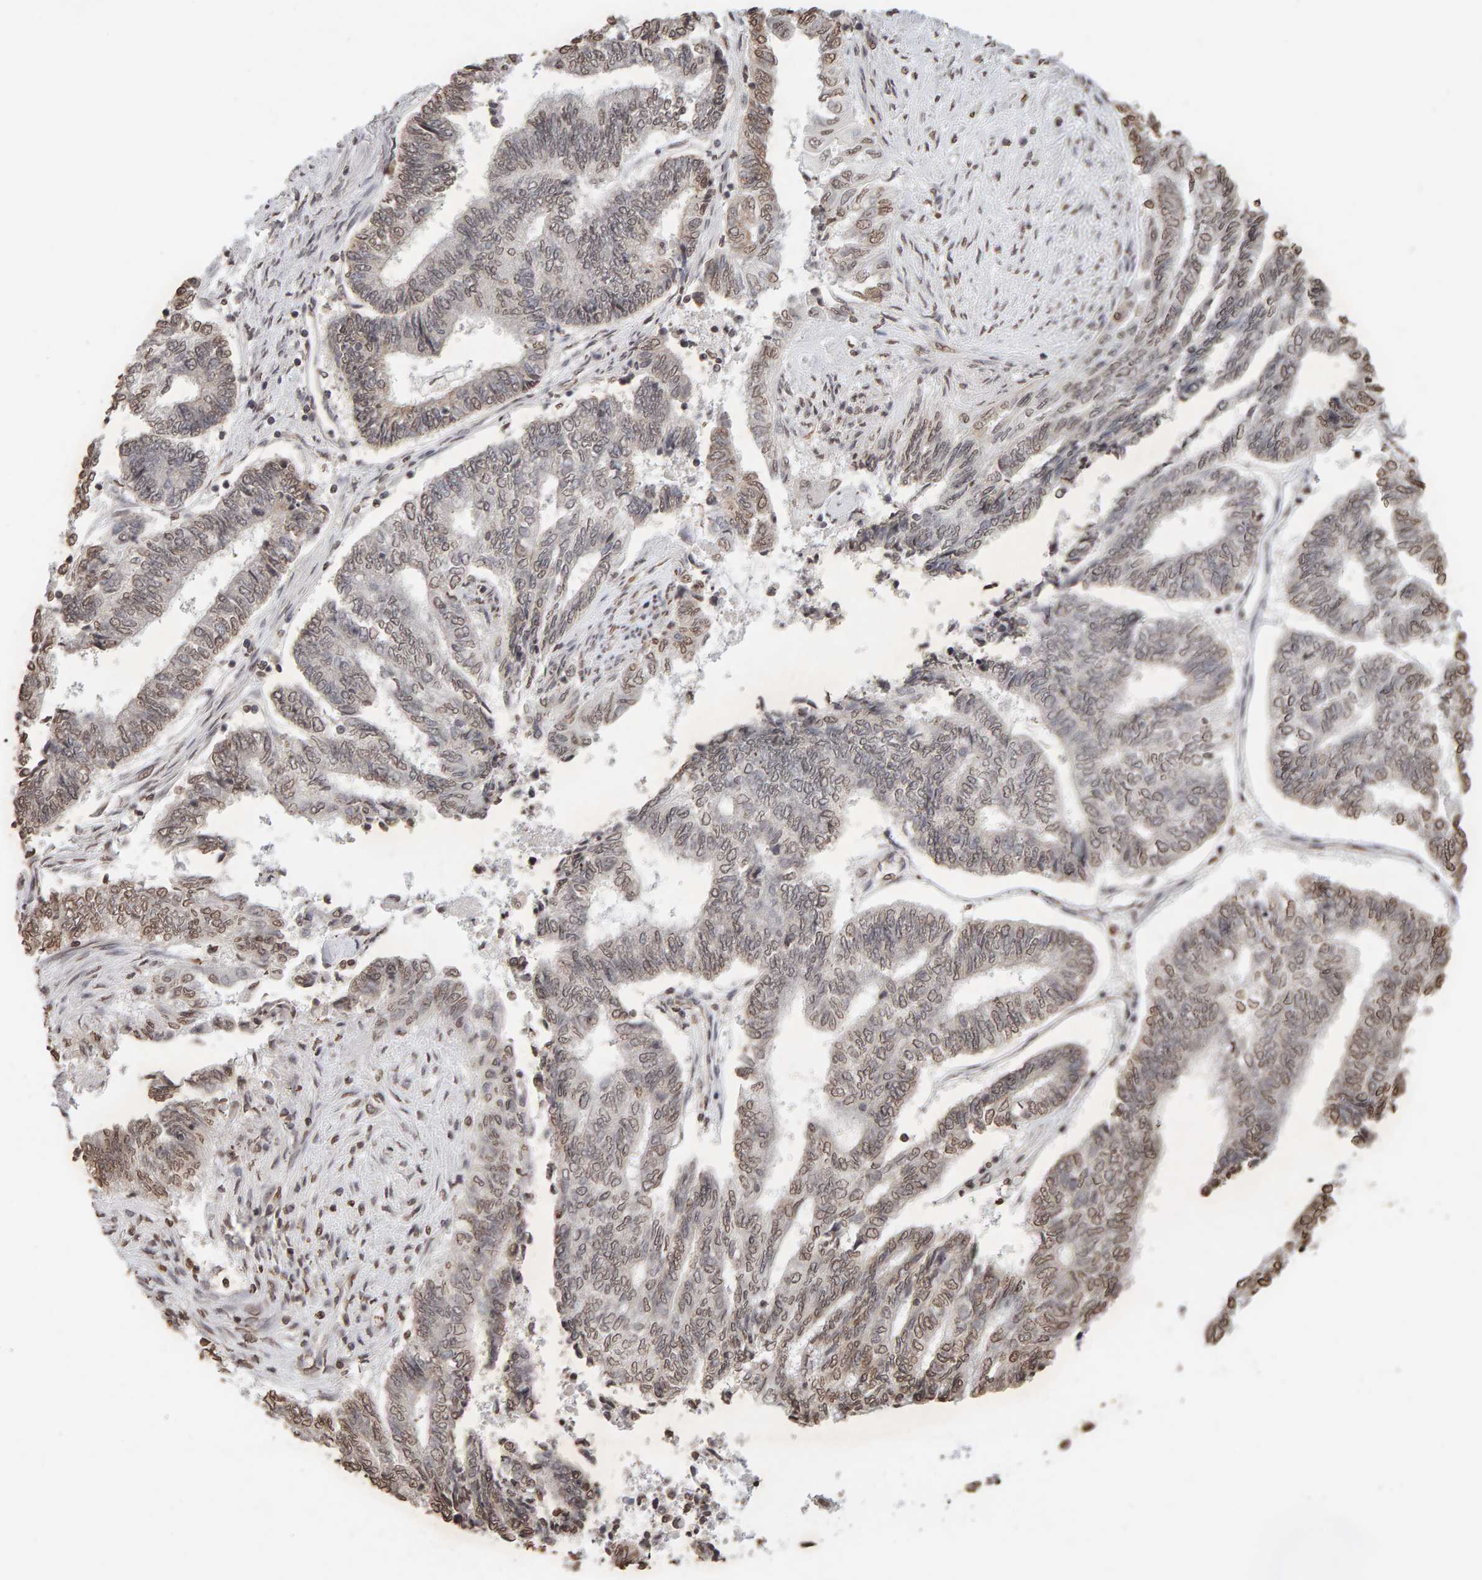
{"staining": {"intensity": "weak", "quantity": ">75%", "location": "nuclear"}, "tissue": "endometrial cancer", "cell_type": "Tumor cells", "image_type": "cancer", "snomed": [{"axis": "morphology", "description": "Adenocarcinoma, NOS"}, {"axis": "topography", "description": "Uterus"}, {"axis": "topography", "description": "Endometrium"}], "caption": "A histopathology image of endometrial adenocarcinoma stained for a protein reveals weak nuclear brown staining in tumor cells.", "gene": "DNAJB5", "patient": {"sex": "female", "age": 70}}